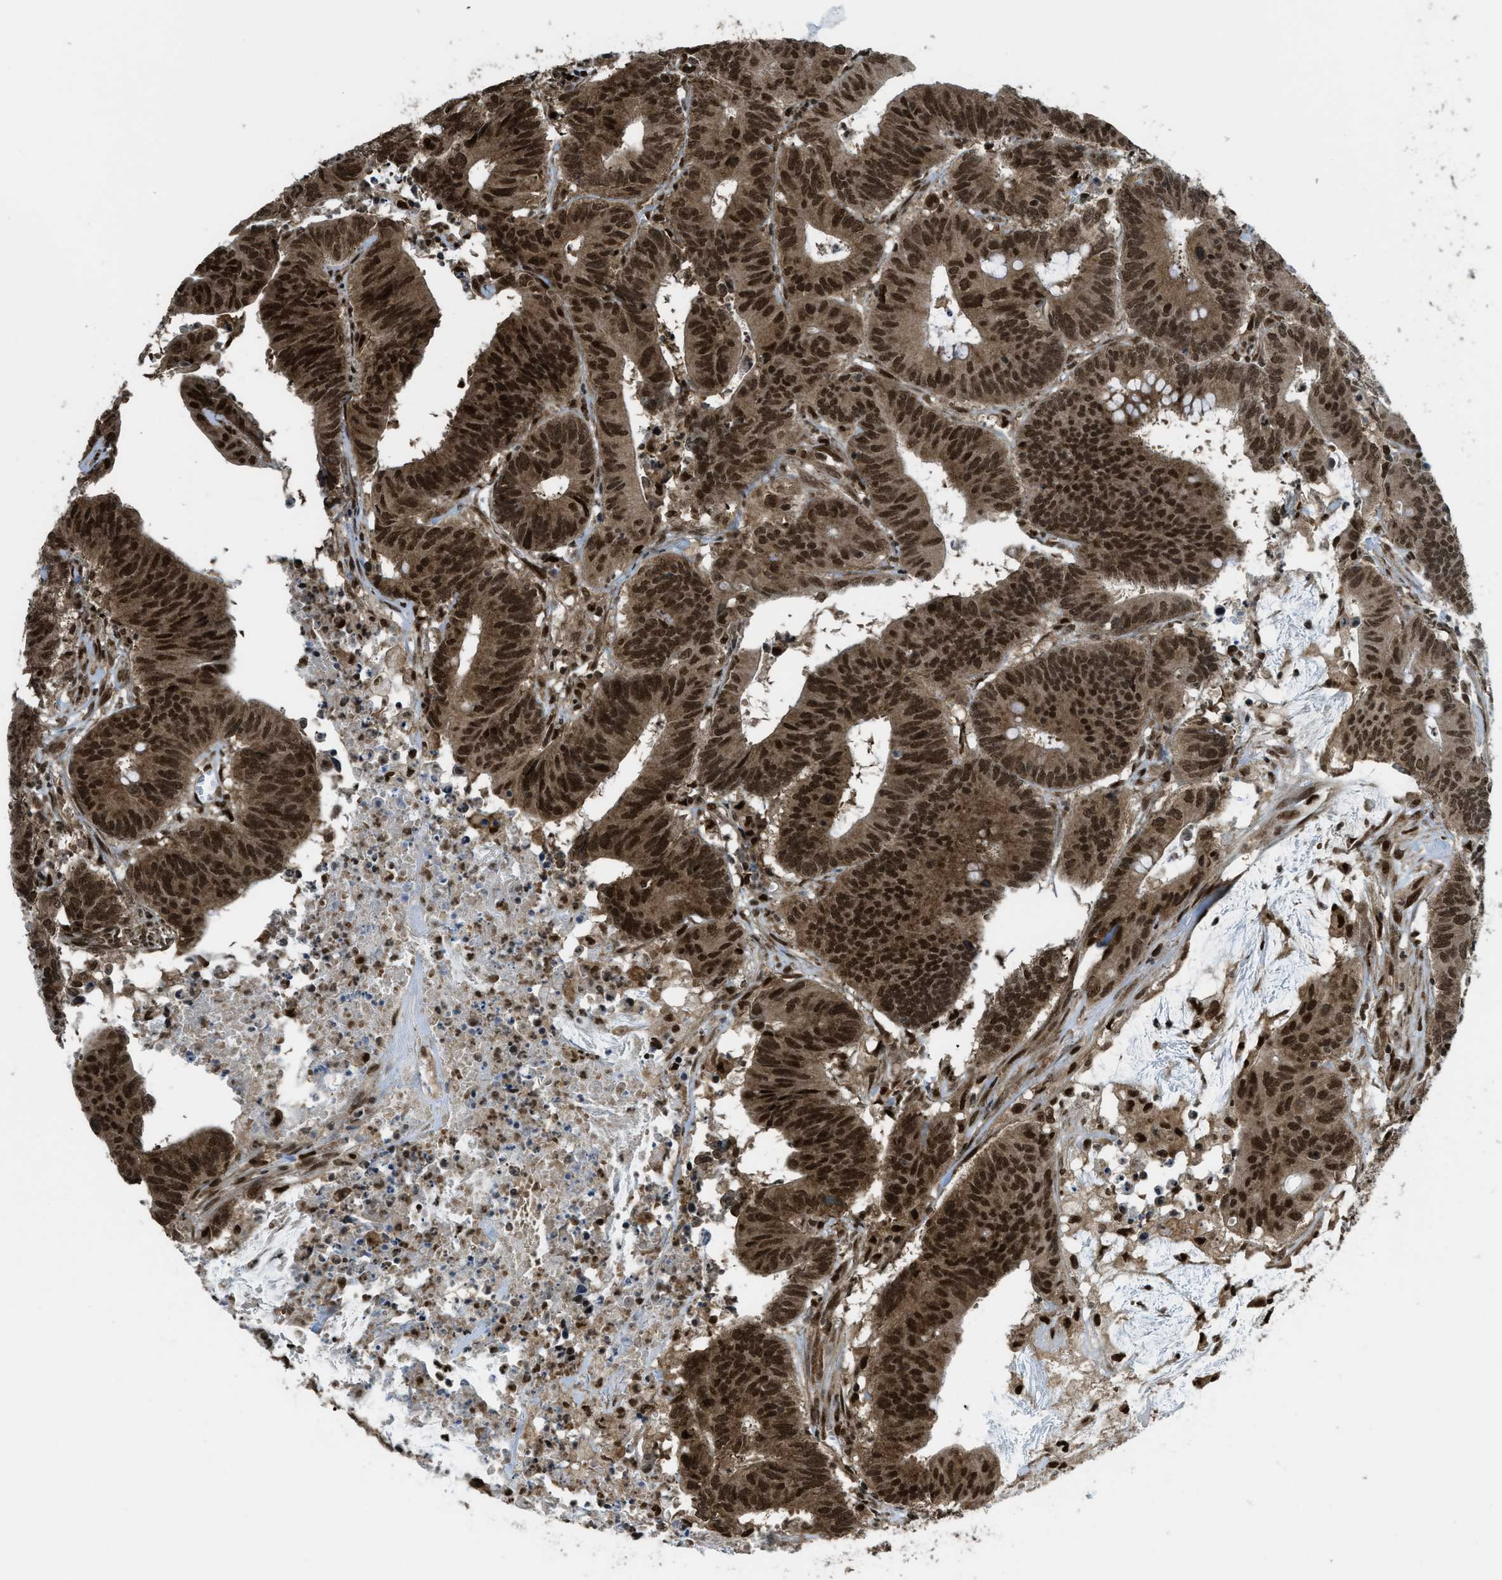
{"staining": {"intensity": "strong", "quantity": ">75%", "location": "cytoplasmic/membranous,nuclear"}, "tissue": "colorectal cancer", "cell_type": "Tumor cells", "image_type": "cancer", "snomed": [{"axis": "morphology", "description": "Normal tissue, NOS"}, {"axis": "morphology", "description": "Adenocarcinoma, NOS"}, {"axis": "topography", "description": "Colon"}, {"axis": "topography", "description": "Peripheral nerve tissue"}], "caption": "Adenocarcinoma (colorectal) stained with a protein marker displays strong staining in tumor cells.", "gene": "TNPO1", "patient": {"sex": "male", "age": 14}}